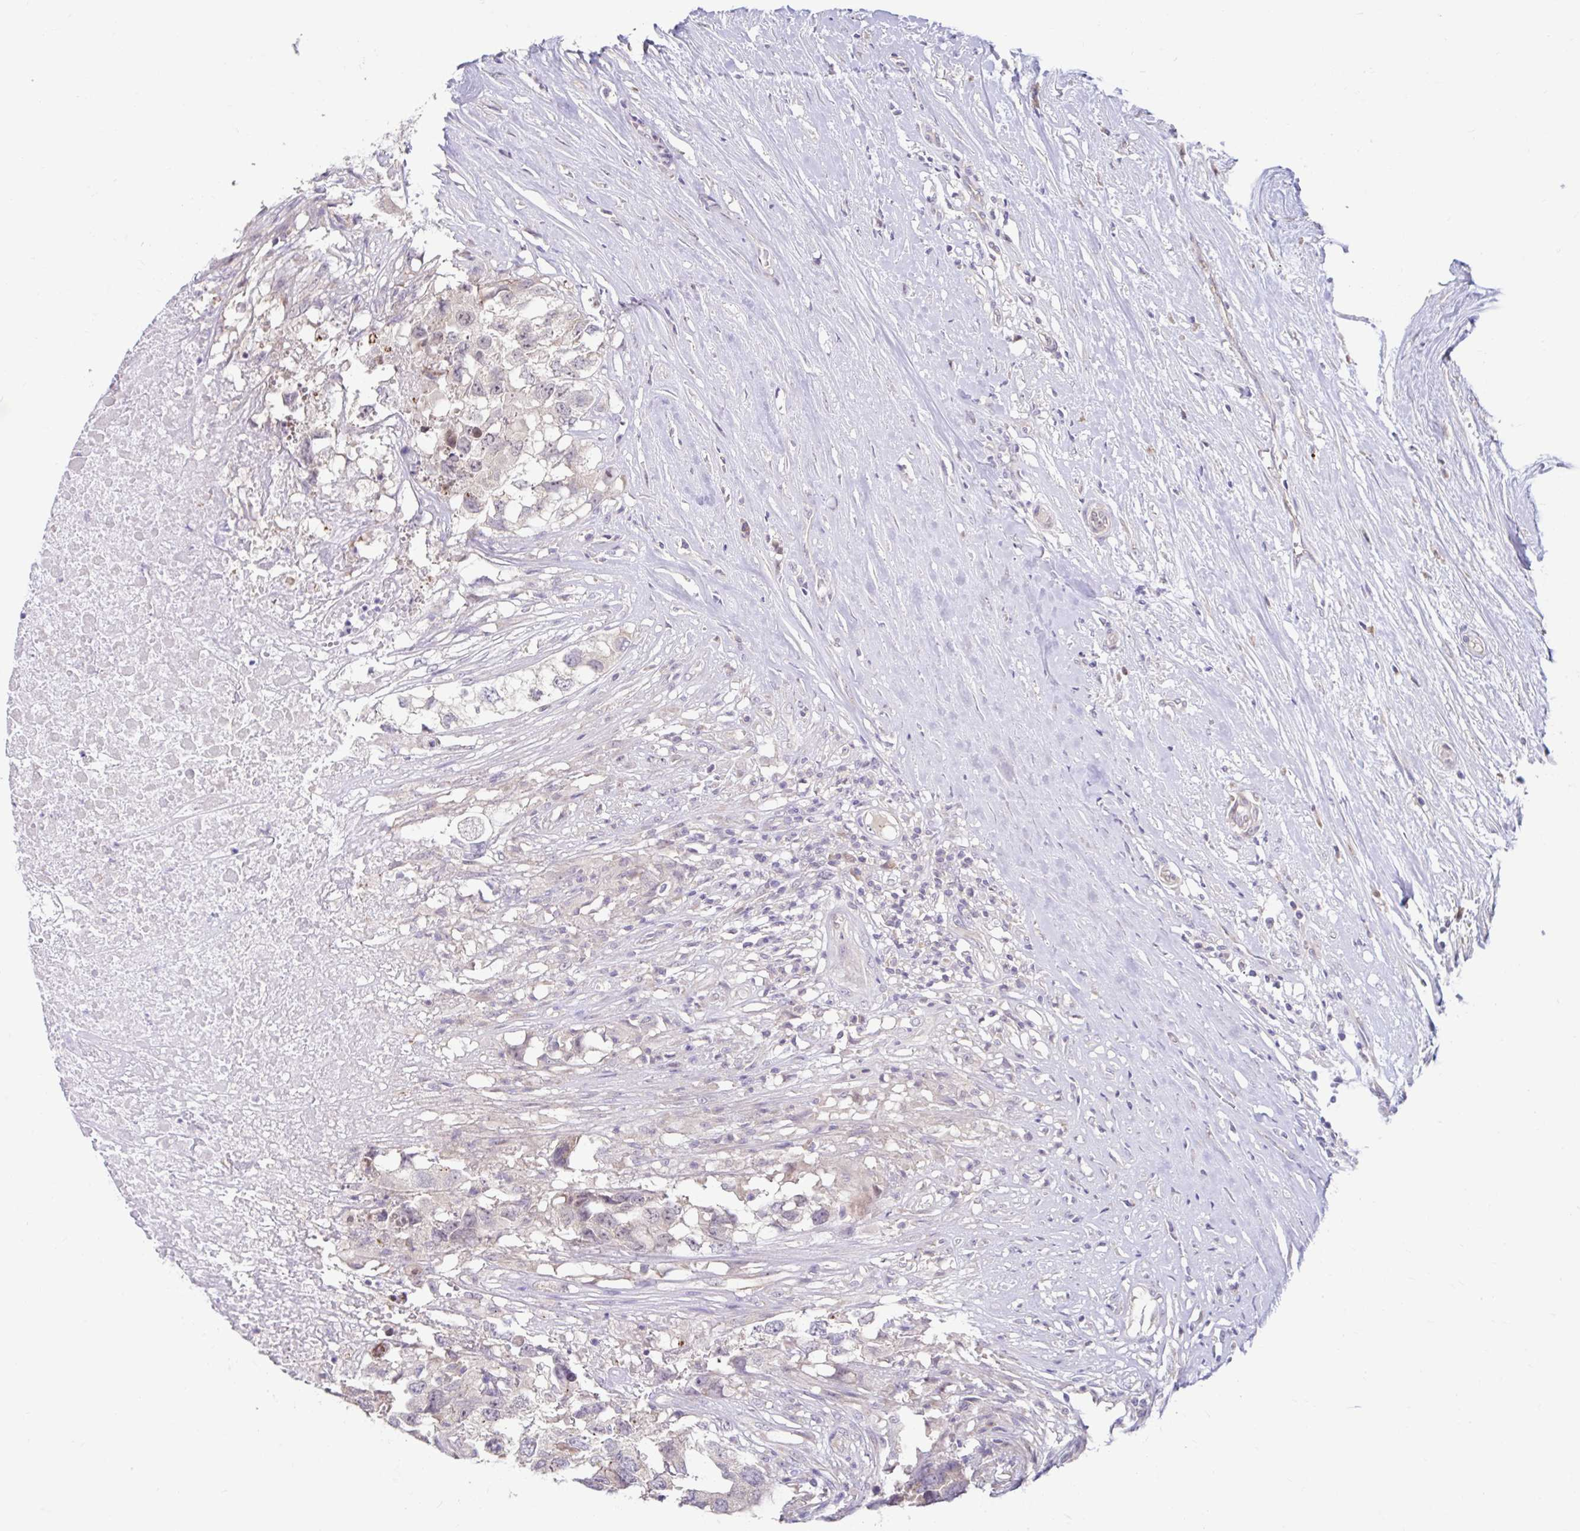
{"staining": {"intensity": "negative", "quantity": "none", "location": "none"}, "tissue": "testis cancer", "cell_type": "Tumor cells", "image_type": "cancer", "snomed": [{"axis": "morphology", "description": "Carcinoma, Embryonal, NOS"}, {"axis": "topography", "description": "Testis"}], "caption": "Tumor cells show no significant protein expression in testis cancer.", "gene": "NT5C1B", "patient": {"sex": "male", "age": 83}}